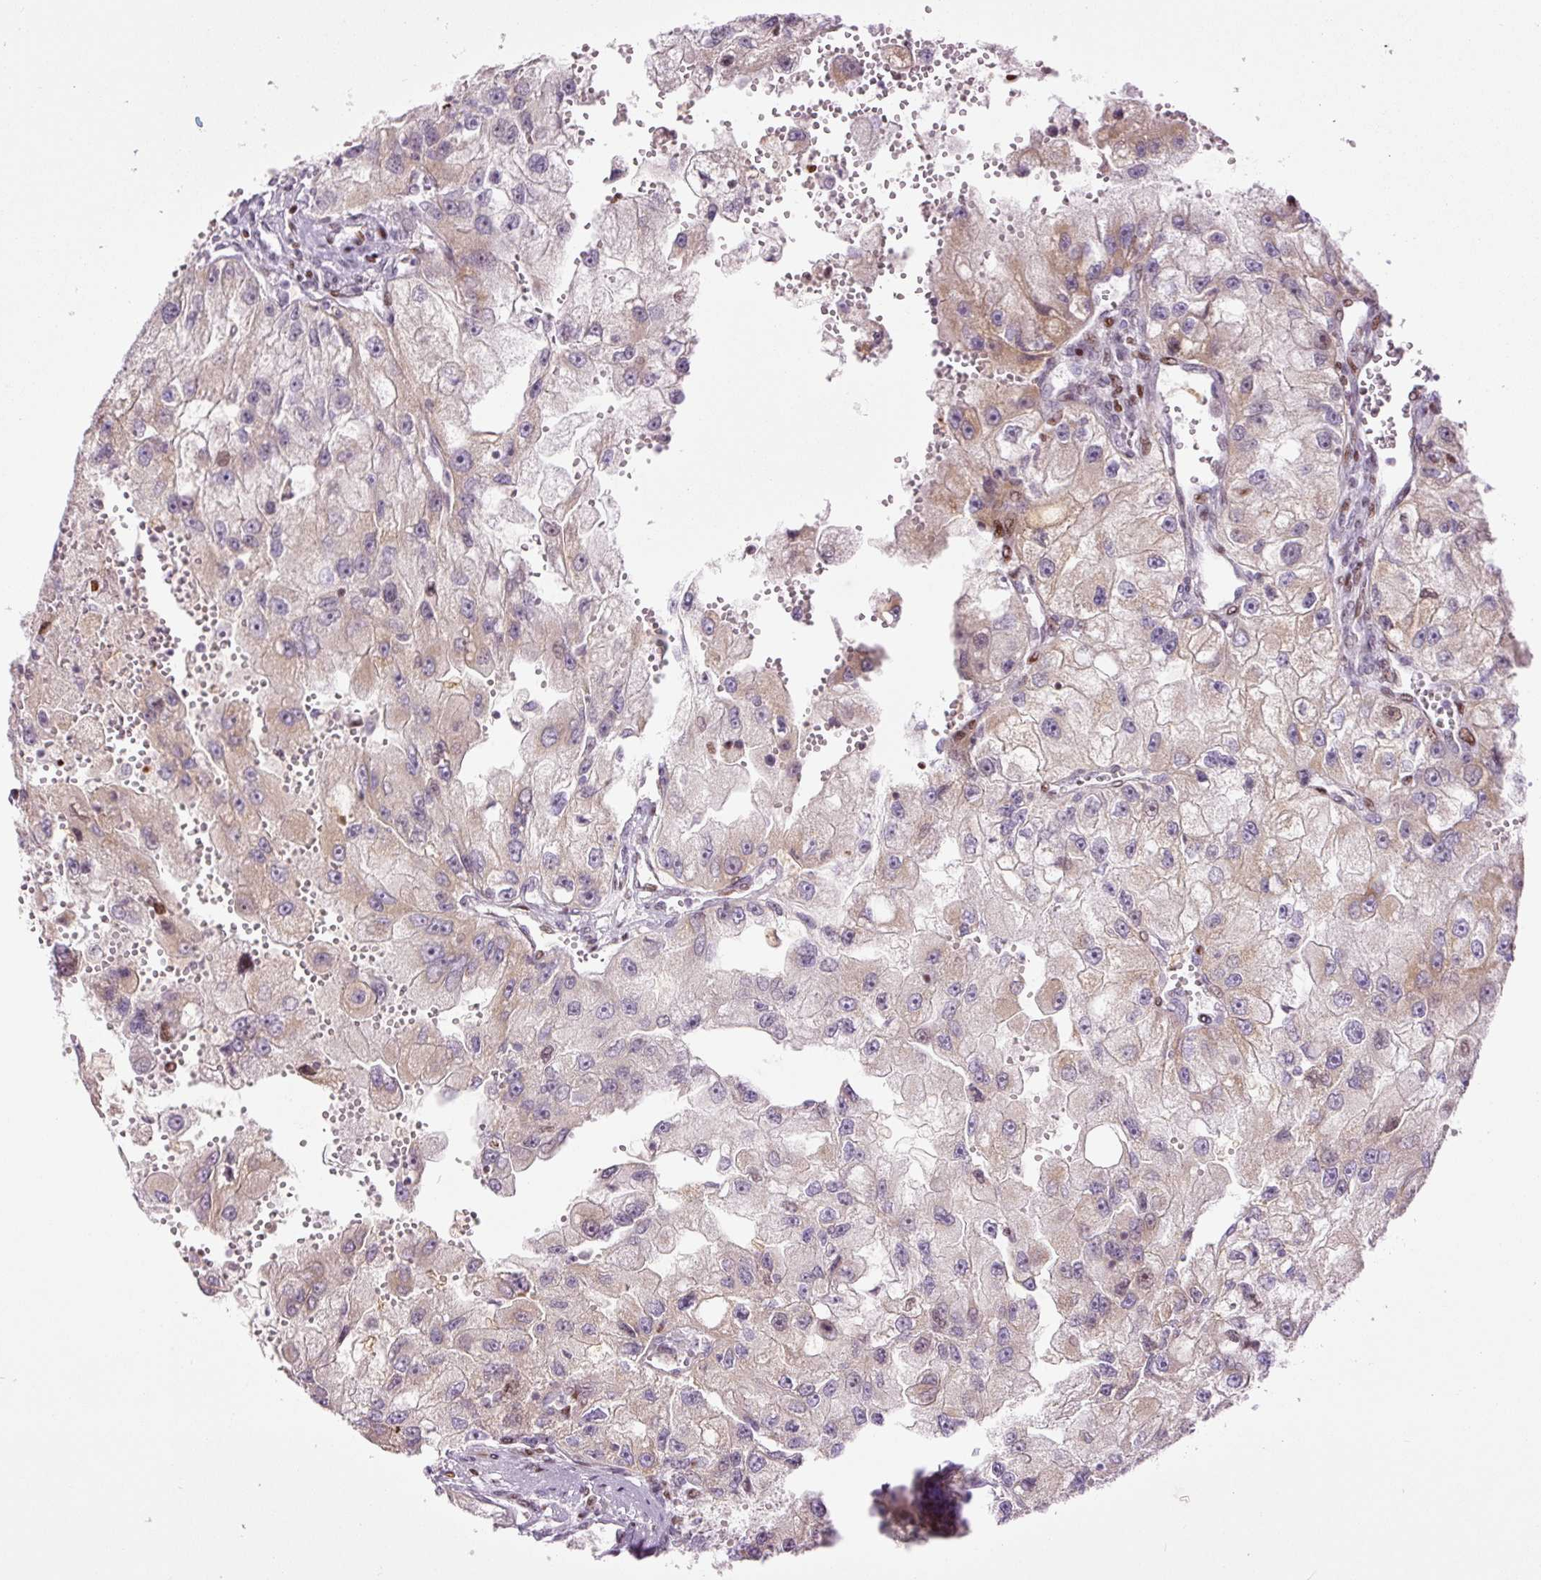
{"staining": {"intensity": "weak", "quantity": "25%-75%", "location": "cytoplasmic/membranous"}, "tissue": "renal cancer", "cell_type": "Tumor cells", "image_type": "cancer", "snomed": [{"axis": "morphology", "description": "Adenocarcinoma, NOS"}, {"axis": "topography", "description": "Kidney"}], "caption": "There is low levels of weak cytoplasmic/membranous positivity in tumor cells of renal cancer, as demonstrated by immunohistochemical staining (brown color).", "gene": "TMEM177", "patient": {"sex": "male", "age": 63}}